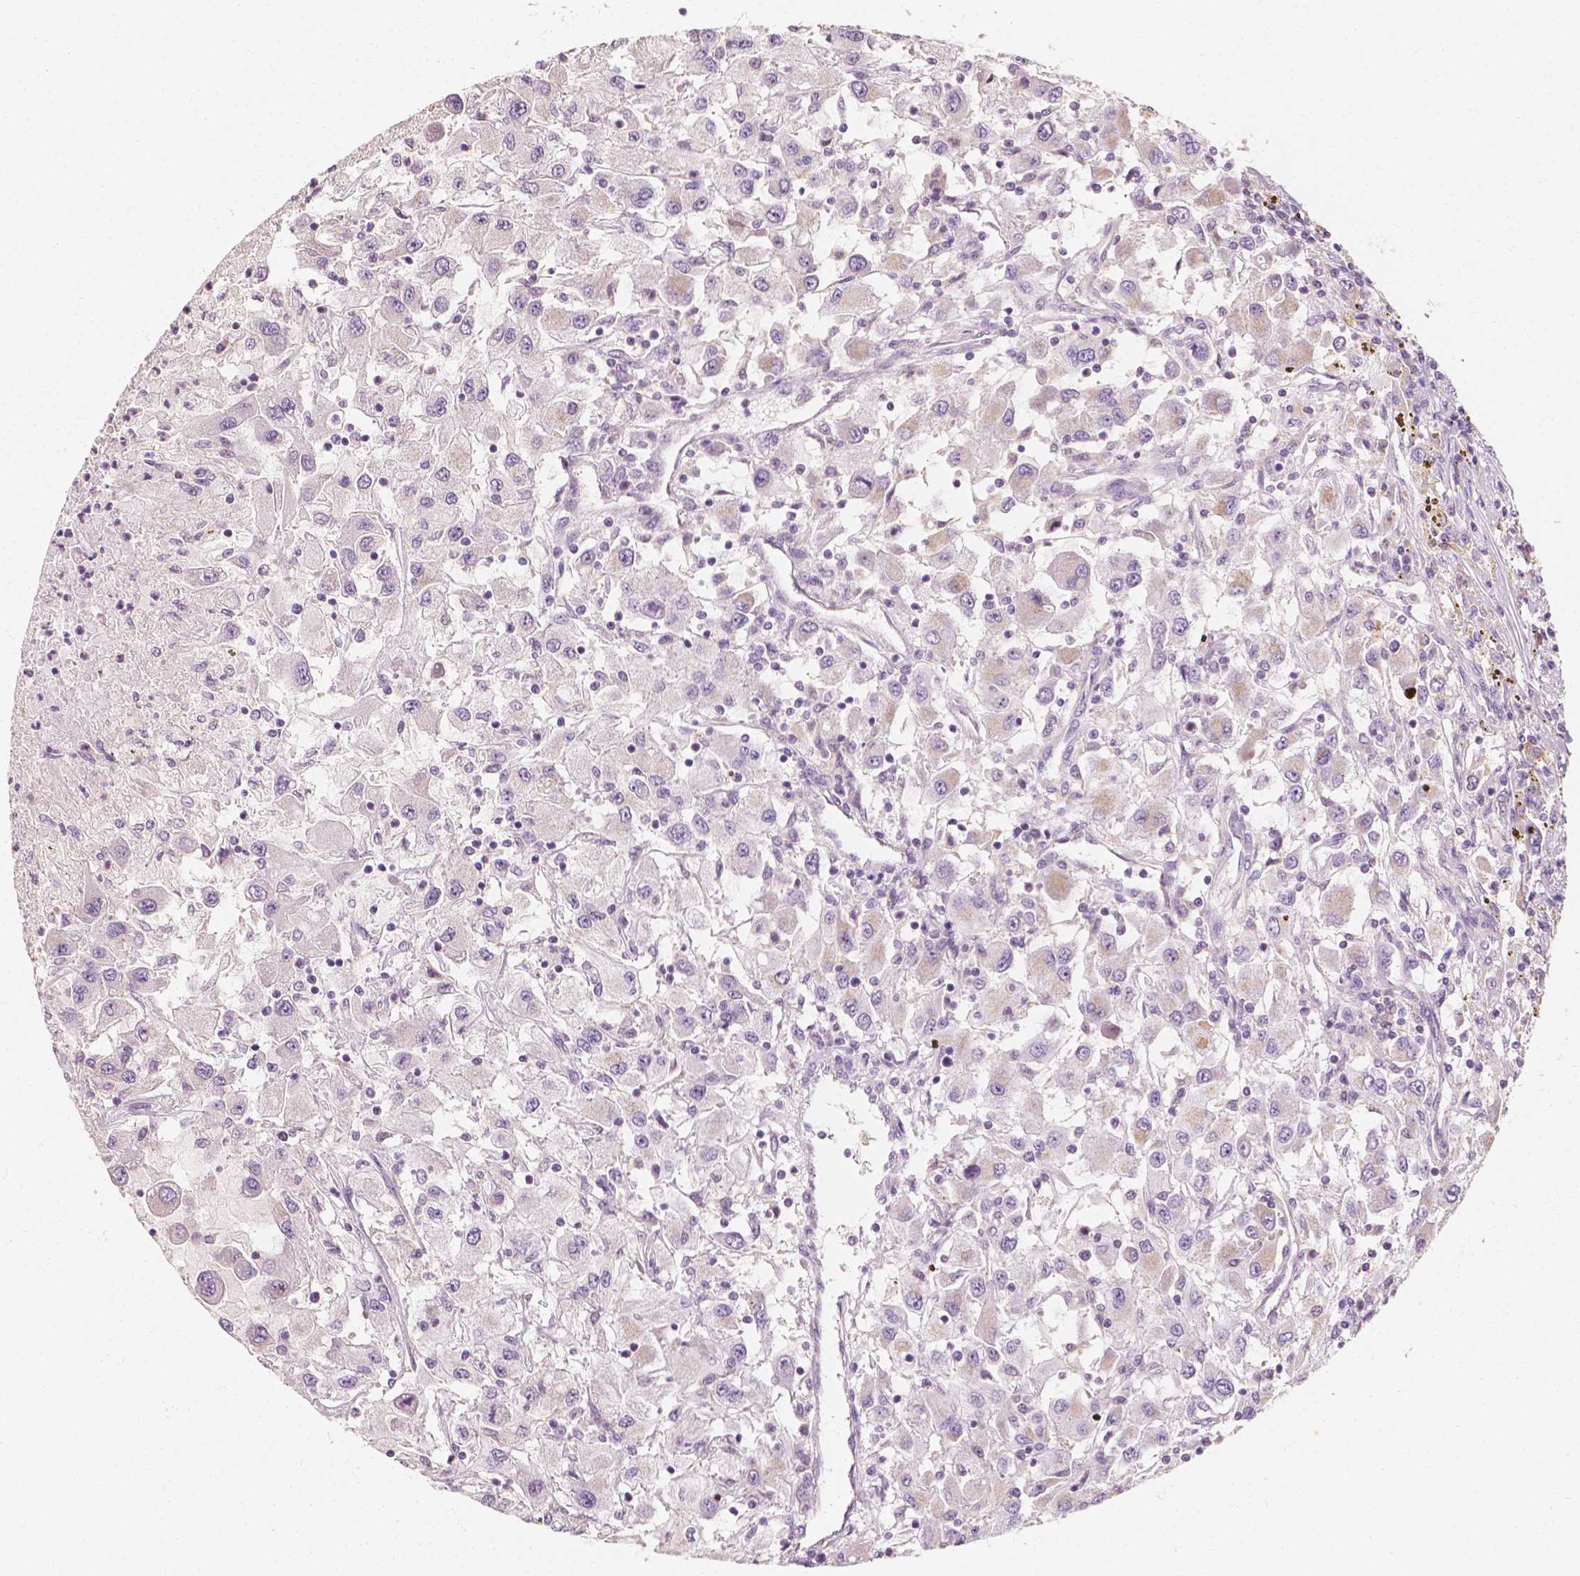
{"staining": {"intensity": "weak", "quantity": "<25%", "location": "cytoplasmic/membranous"}, "tissue": "renal cancer", "cell_type": "Tumor cells", "image_type": "cancer", "snomed": [{"axis": "morphology", "description": "Adenocarcinoma, NOS"}, {"axis": "topography", "description": "Kidney"}], "caption": "Immunohistochemical staining of human renal adenocarcinoma reveals no significant staining in tumor cells.", "gene": "SHPK", "patient": {"sex": "female", "age": 67}}